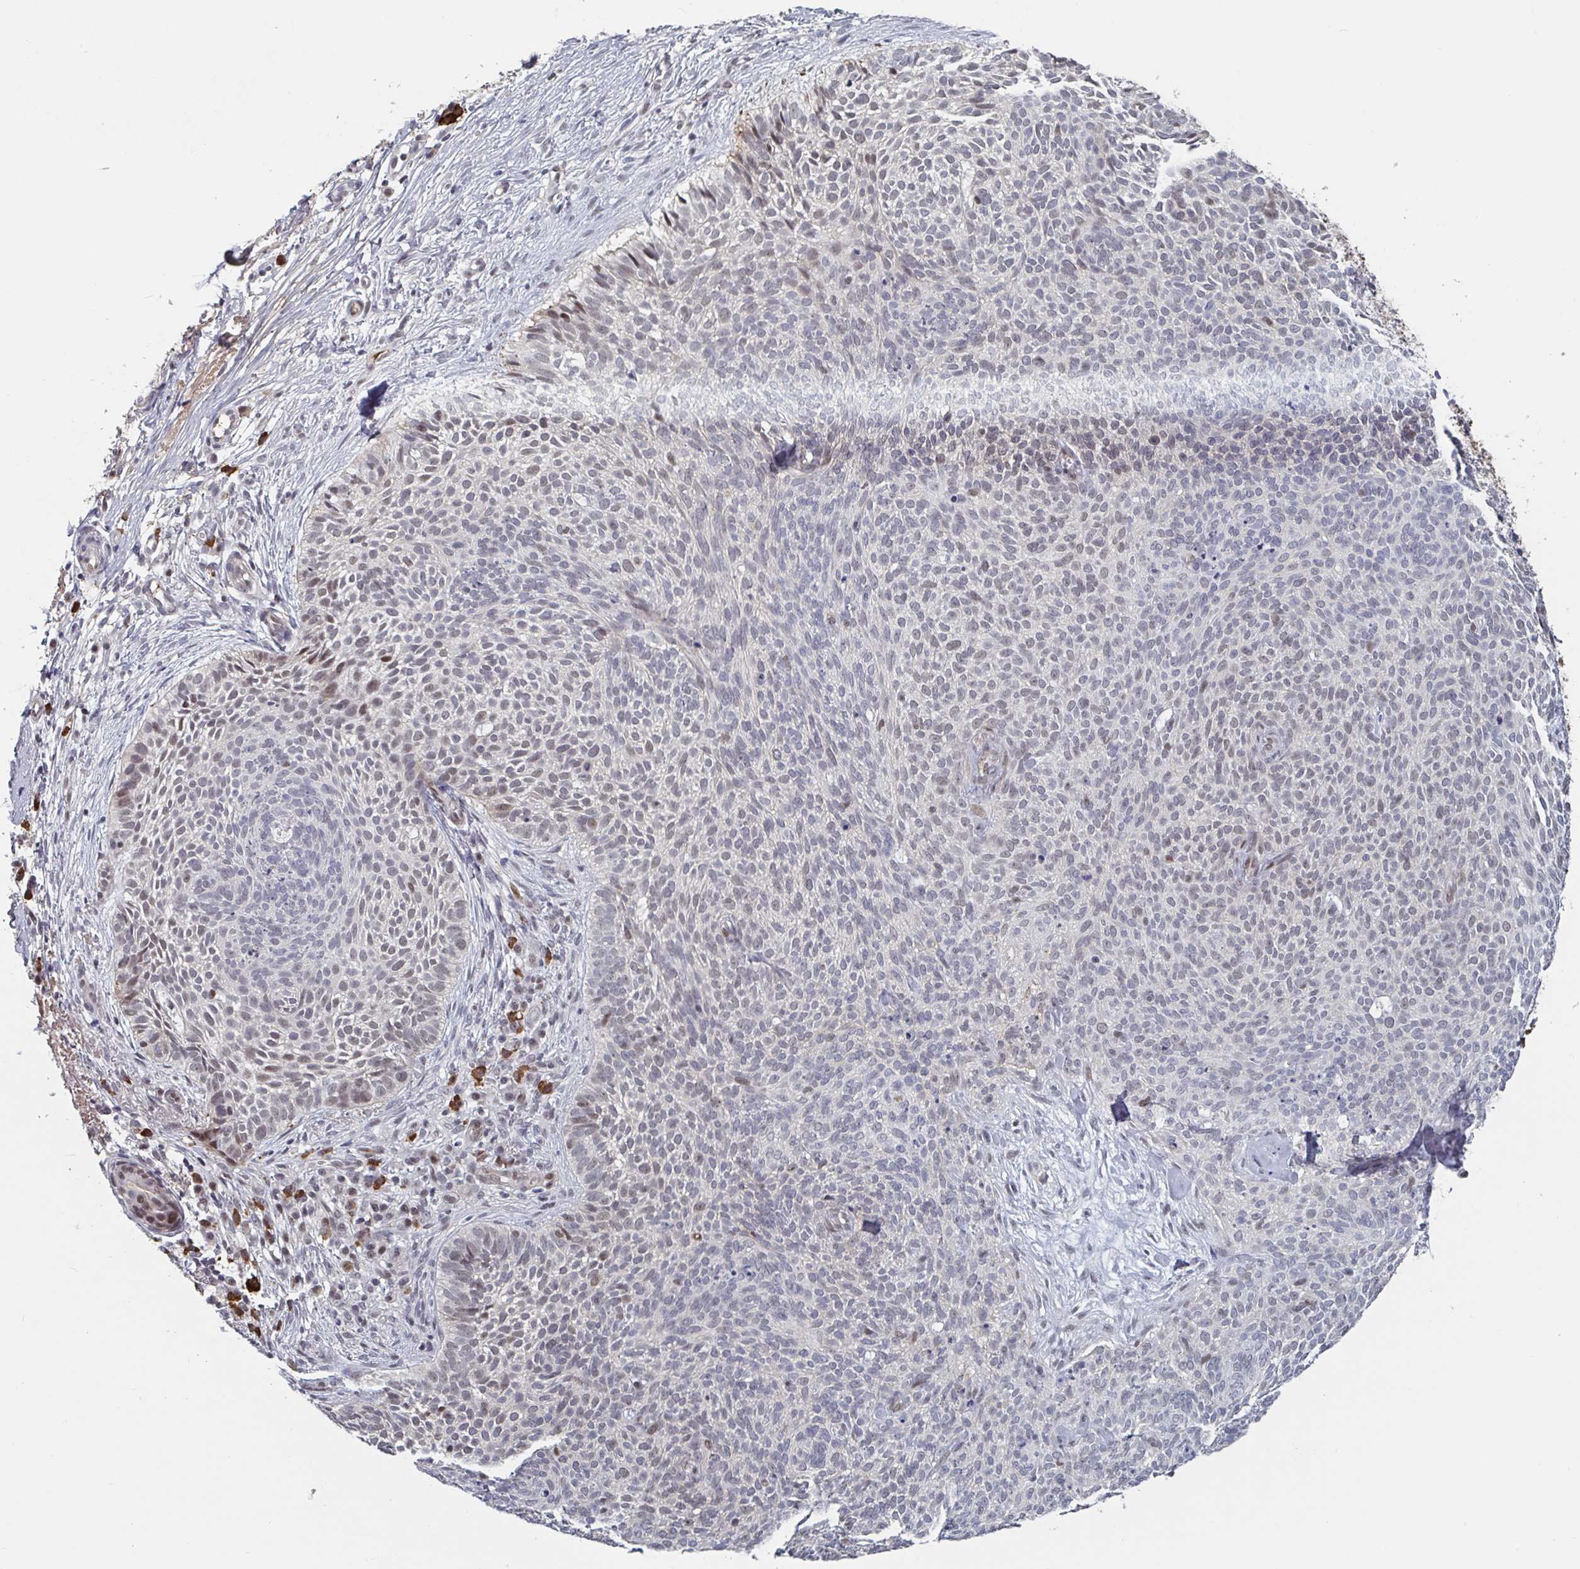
{"staining": {"intensity": "weak", "quantity": "25%-75%", "location": "nuclear"}, "tissue": "skin cancer", "cell_type": "Tumor cells", "image_type": "cancer", "snomed": [{"axis": "morphology", "description": "Basal cell carcinoma"}, {"axis": "topography", "description": "Skin"}, {"axis": "topography", "description": "Skin of face"}], "caption": "Immunohistochemistry (IHC) photomicrograph of skin basal cell carcinoma stained for a protein (brown), which demonstrates low levels of weak nuclear positivity in about 25%-75% of tumor cells.", "gene": "BCL7B", "patient": {"sex": "female", "age": 82}}